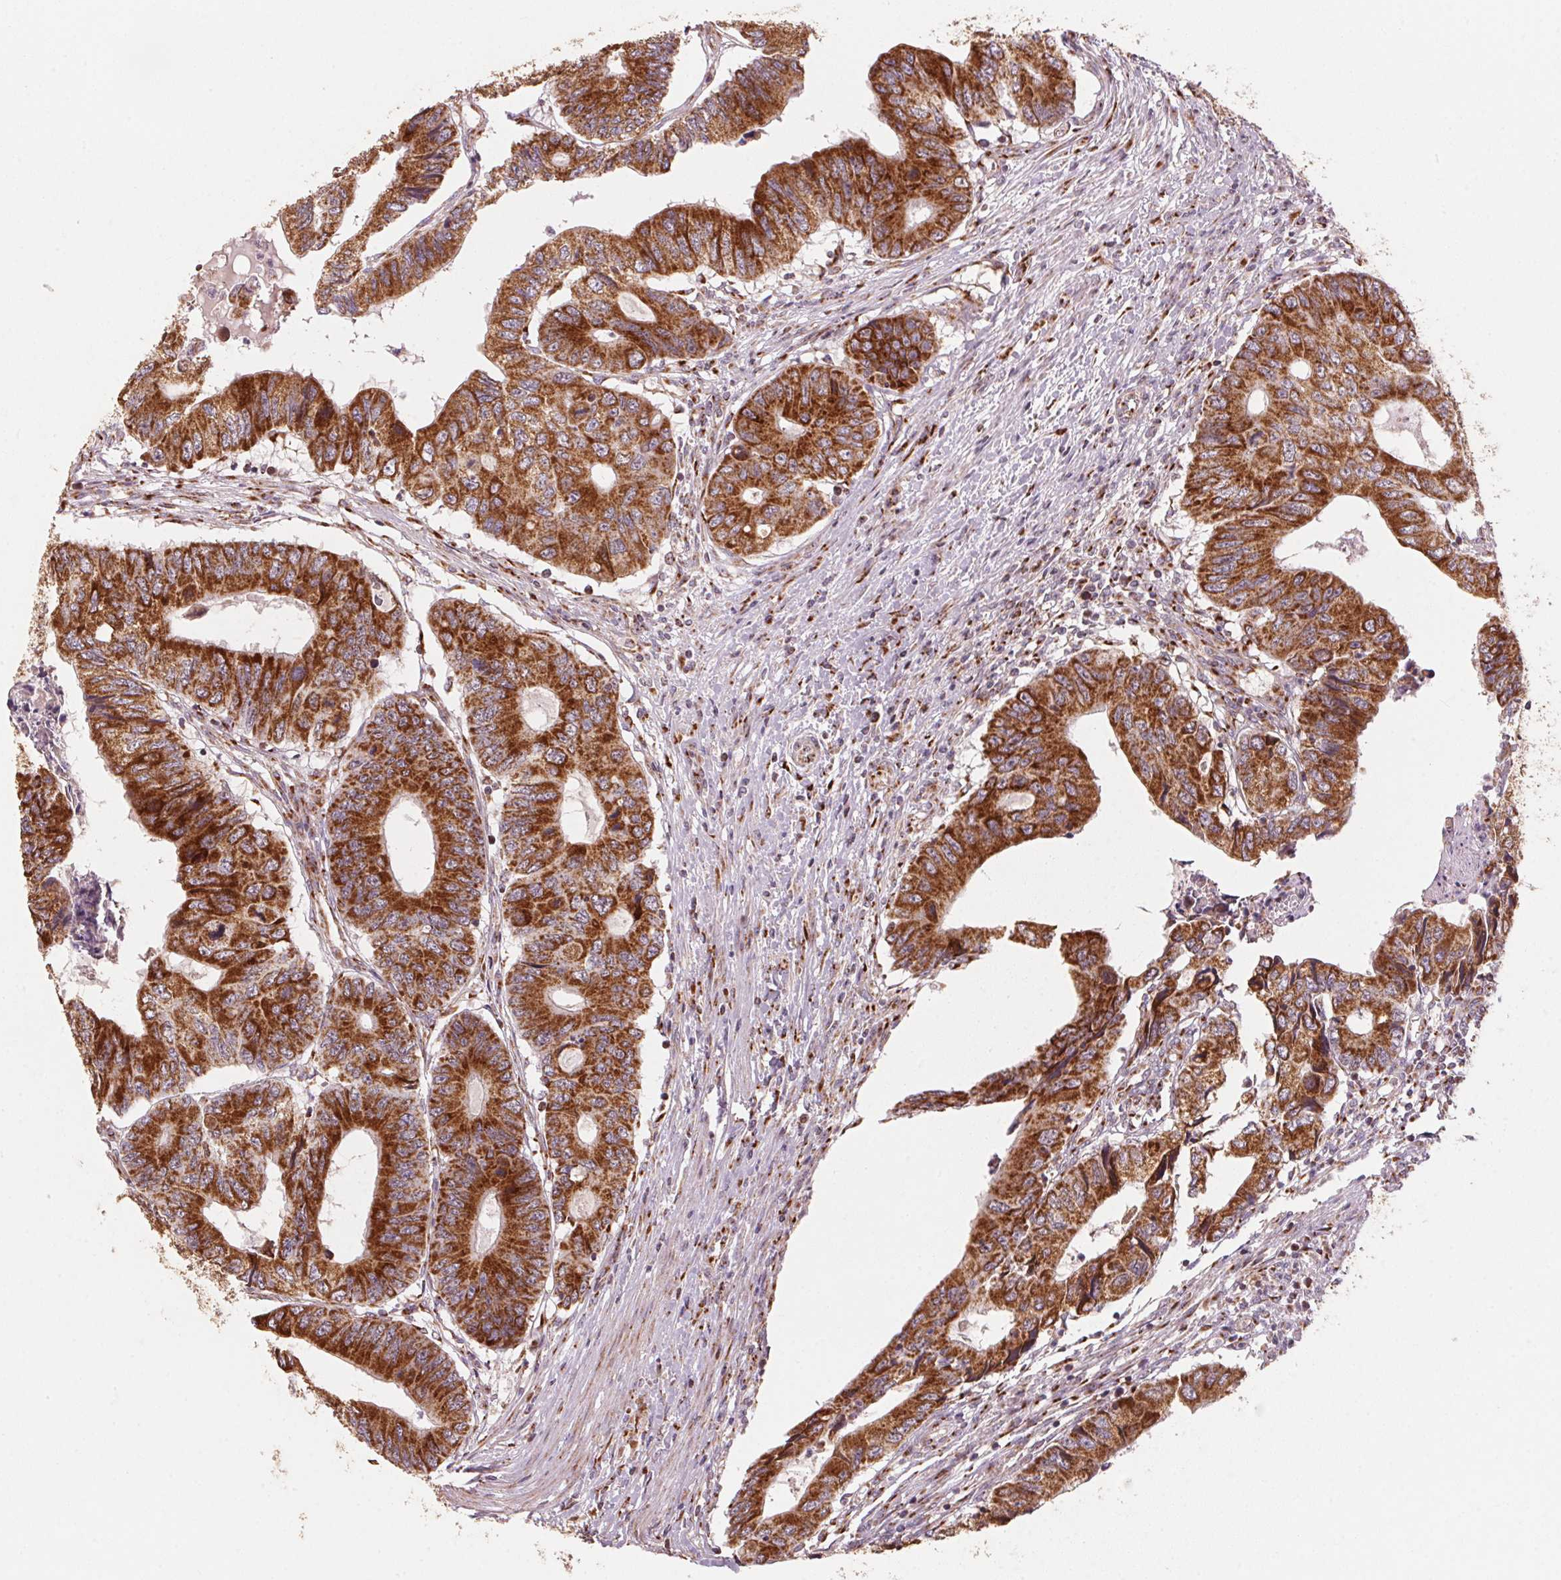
{"staining": {"intensity": "strong", "quantity": ">75%", "location": "cytoplasmic/membranous"}, "tissue": "colorectal cancer", "cell_type": "Tumor cells", "image_type": "cancer", "snomed": [{"axis": "morphology", "description": "Adenocarcinoma, NOS"}, {"axis": "topography", "description": "Colon"}], "caption": "Immunohistochemical staining of human adenocarcinoma (colorectal) demonstrates high levels of strong cytoplasmic/membranous expression in approximately >75% of tumor cells. The staining is performed using DAB brown chromogen to label protein expression. The nuclei are counter-stained blue using hematoxylin.", "gene": "TOMM70", "patient": {"sex": "male", "age": 53}}